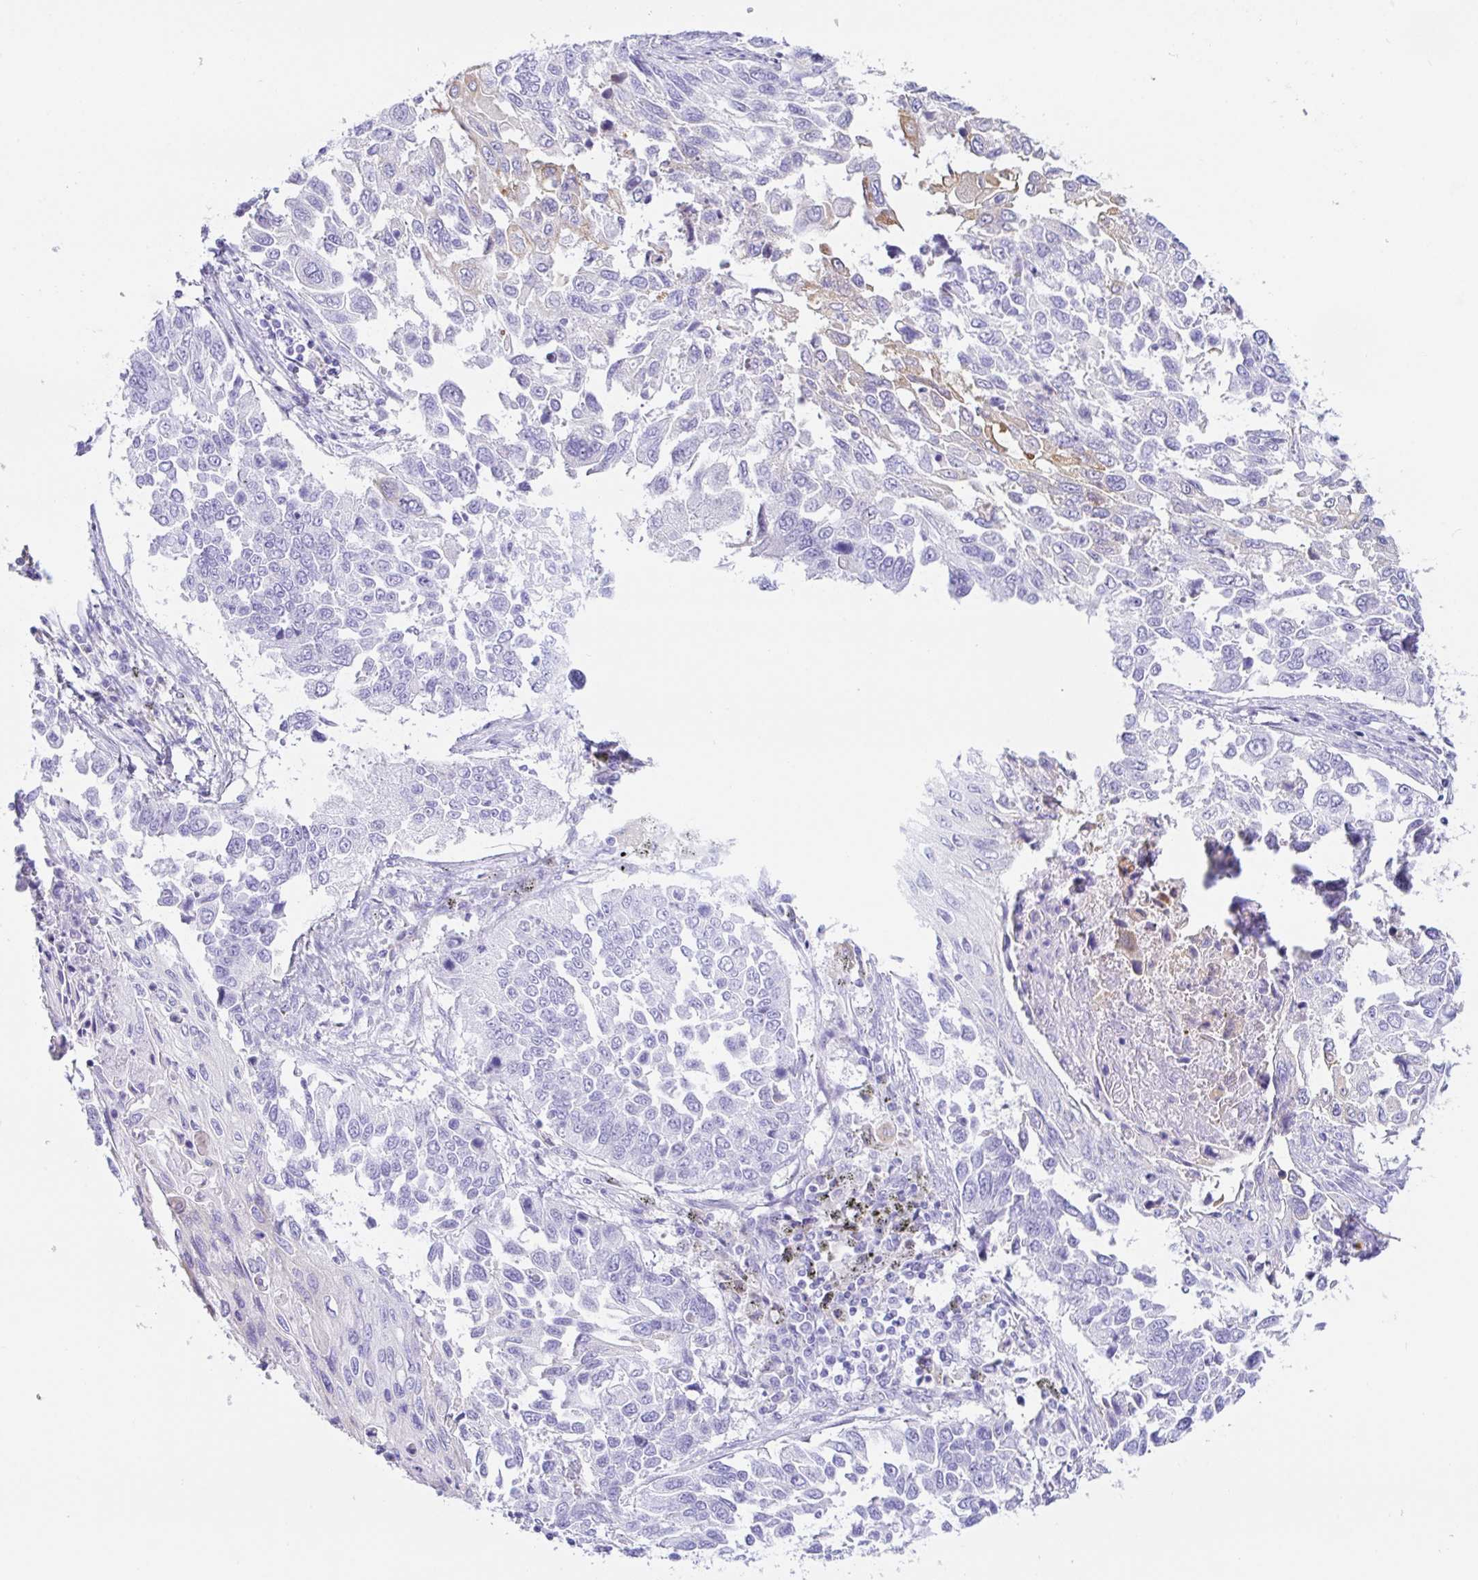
{"staining": {"intensity": "negative", "quantity": "none", "location": "none"}, "tissue": "lung cancer", "cell_type": "Tumor cells", "image_type": "cancer", "snomed": [{"axis": "morphology", "description": "Squamous cell carcinoma, NOS"}, {"axis": "topography", "description": "Lung"}], "caption": "A high-resolution image shows IHC staining of lung cancer, which displays no significant expression in tumor cells. (DAB (3,3'-diaminobenzidine) immunohistochemistry, high magnification).", "gene": "PAX8", "patient": {"sex": "male", "age": 62}}